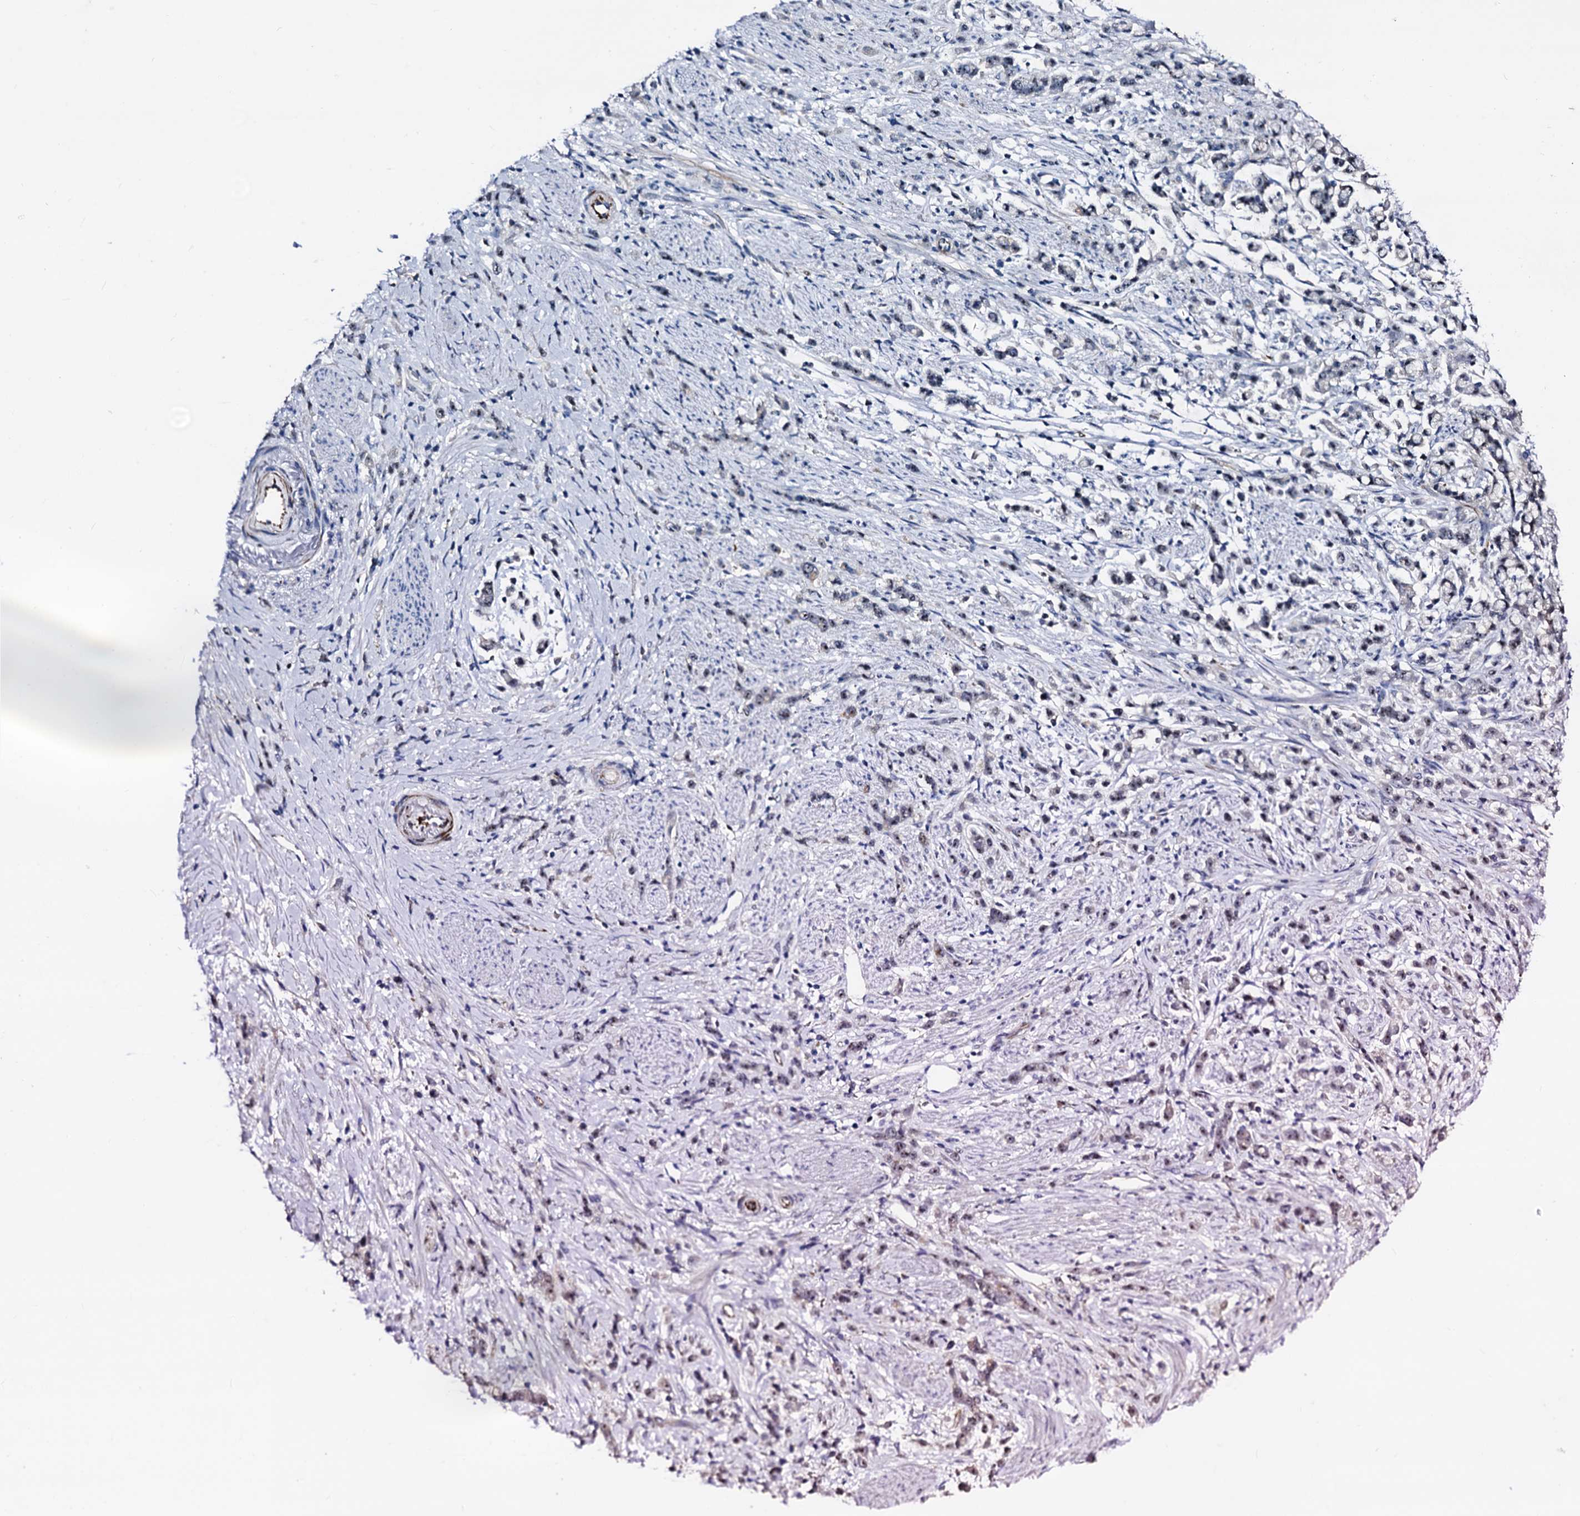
{"staining": {"intensity": "negative", "quantity": "none", "location": "none"}, "tissue": "stomach cancer", "cell_type": "Tumor cells", "image_type": "cancer", "snomed": [{"axis": "morphology", "description": "Adenocarcinoma, NOS"}, {"axis": "topography", "description": "Stomach"}], "caption": "IHC image of neoplastic tissue: human stomach adenocarcinoma stained with DAB (3,3'-diaminobenzidine) shows no significant protein expression in tumor cells.", "gene": "EMG1", "patient": {"sex": "female", "age": 60}}